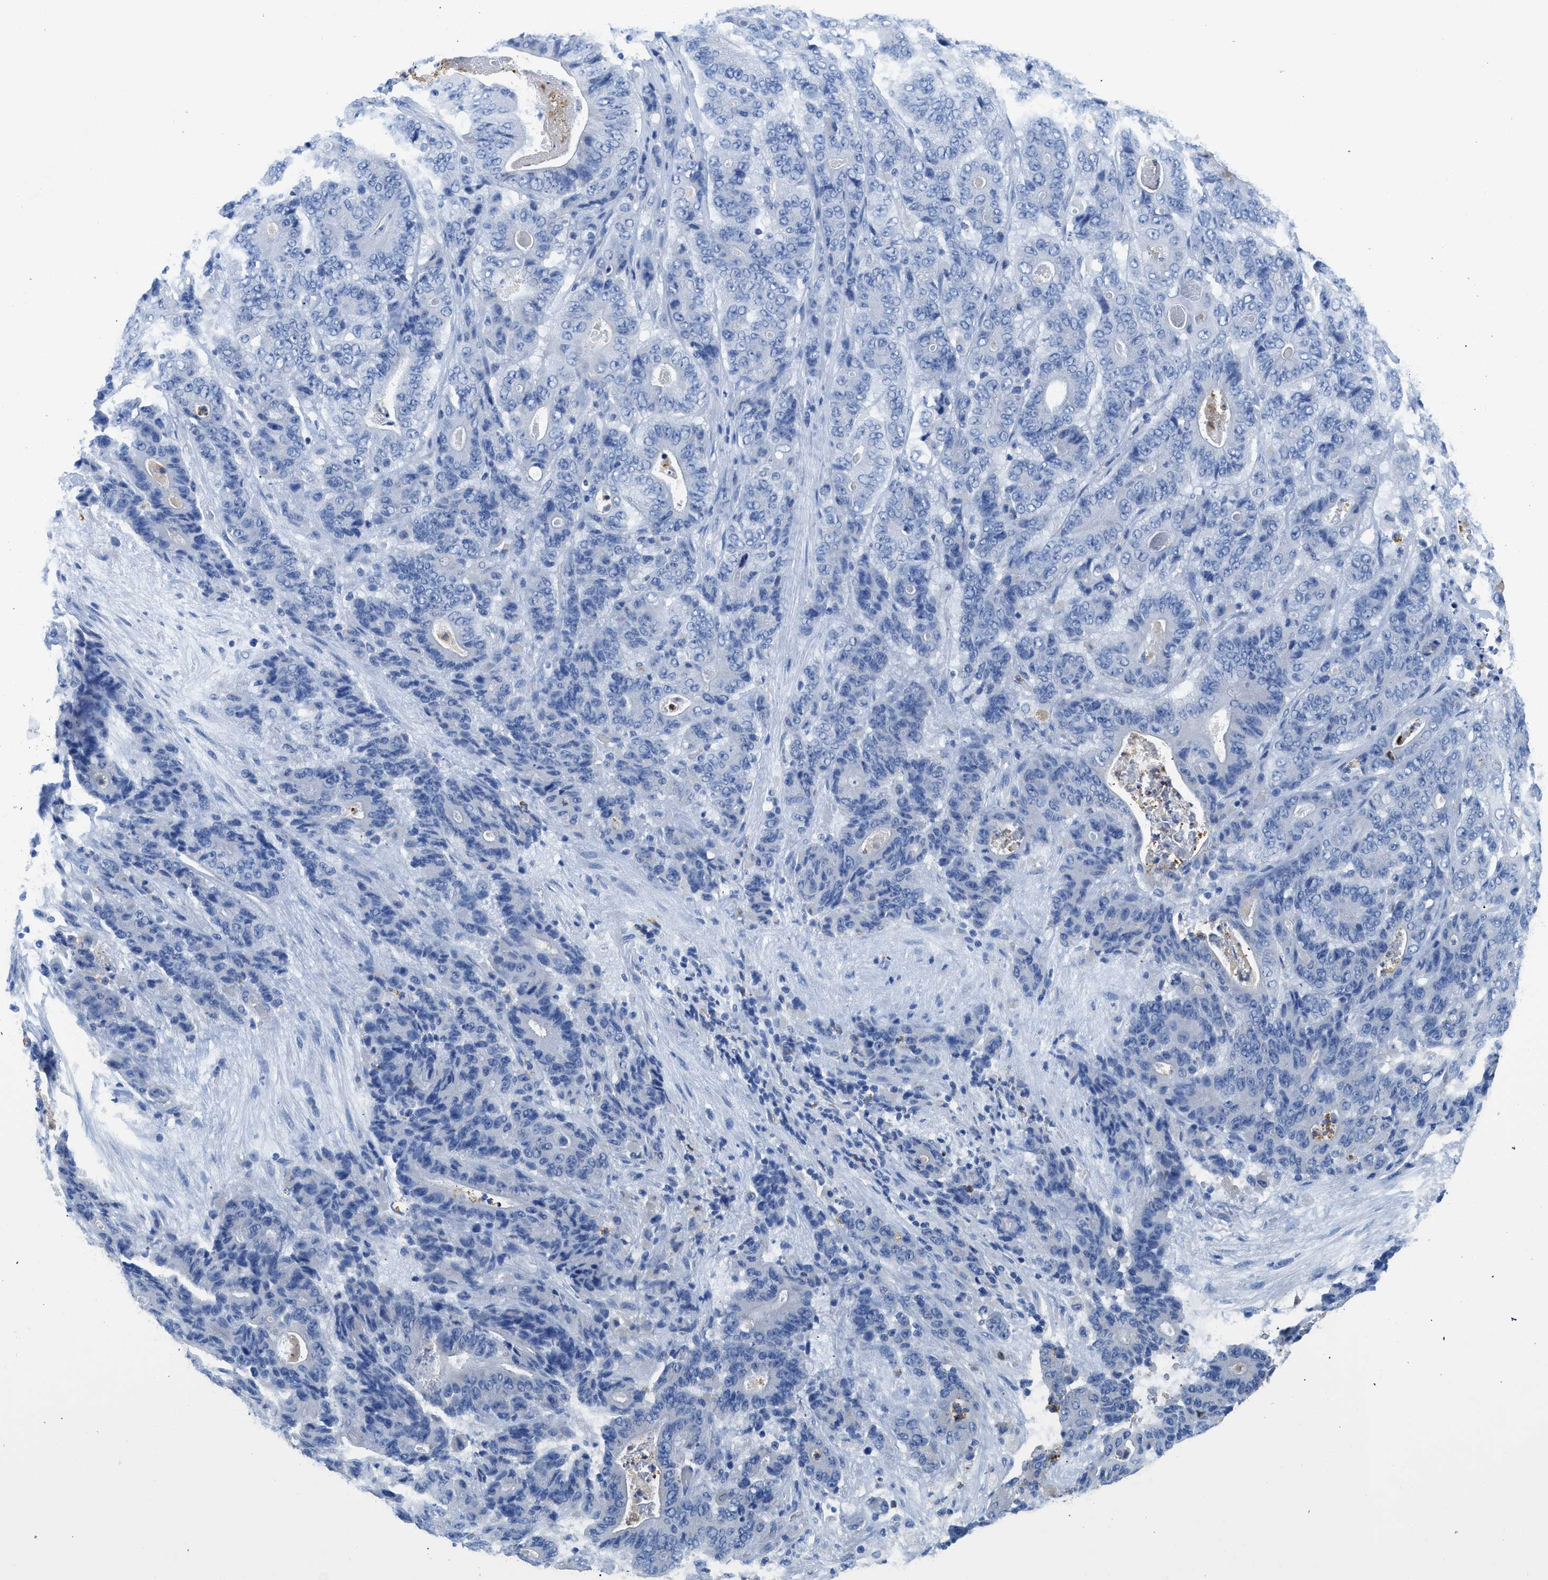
{"staining": {"intensity": "negative", "quantity": "none", "location": "none"}, "tissue": "stomach cancer", "cell_type": "Tumor cells", "image_type": "cancer", "snomed": [{"axis": "morphology", "description": "Adenocarcinoma, NOS"}, {"axis": "topography", "description": "Stomach"}], "caption": "Histopathology image shows no protein expression in tumor cells of adenocarcinoma (stomach) tissue.", "gene": "NEB", "patient": {"sex": "female", "age": 73}}